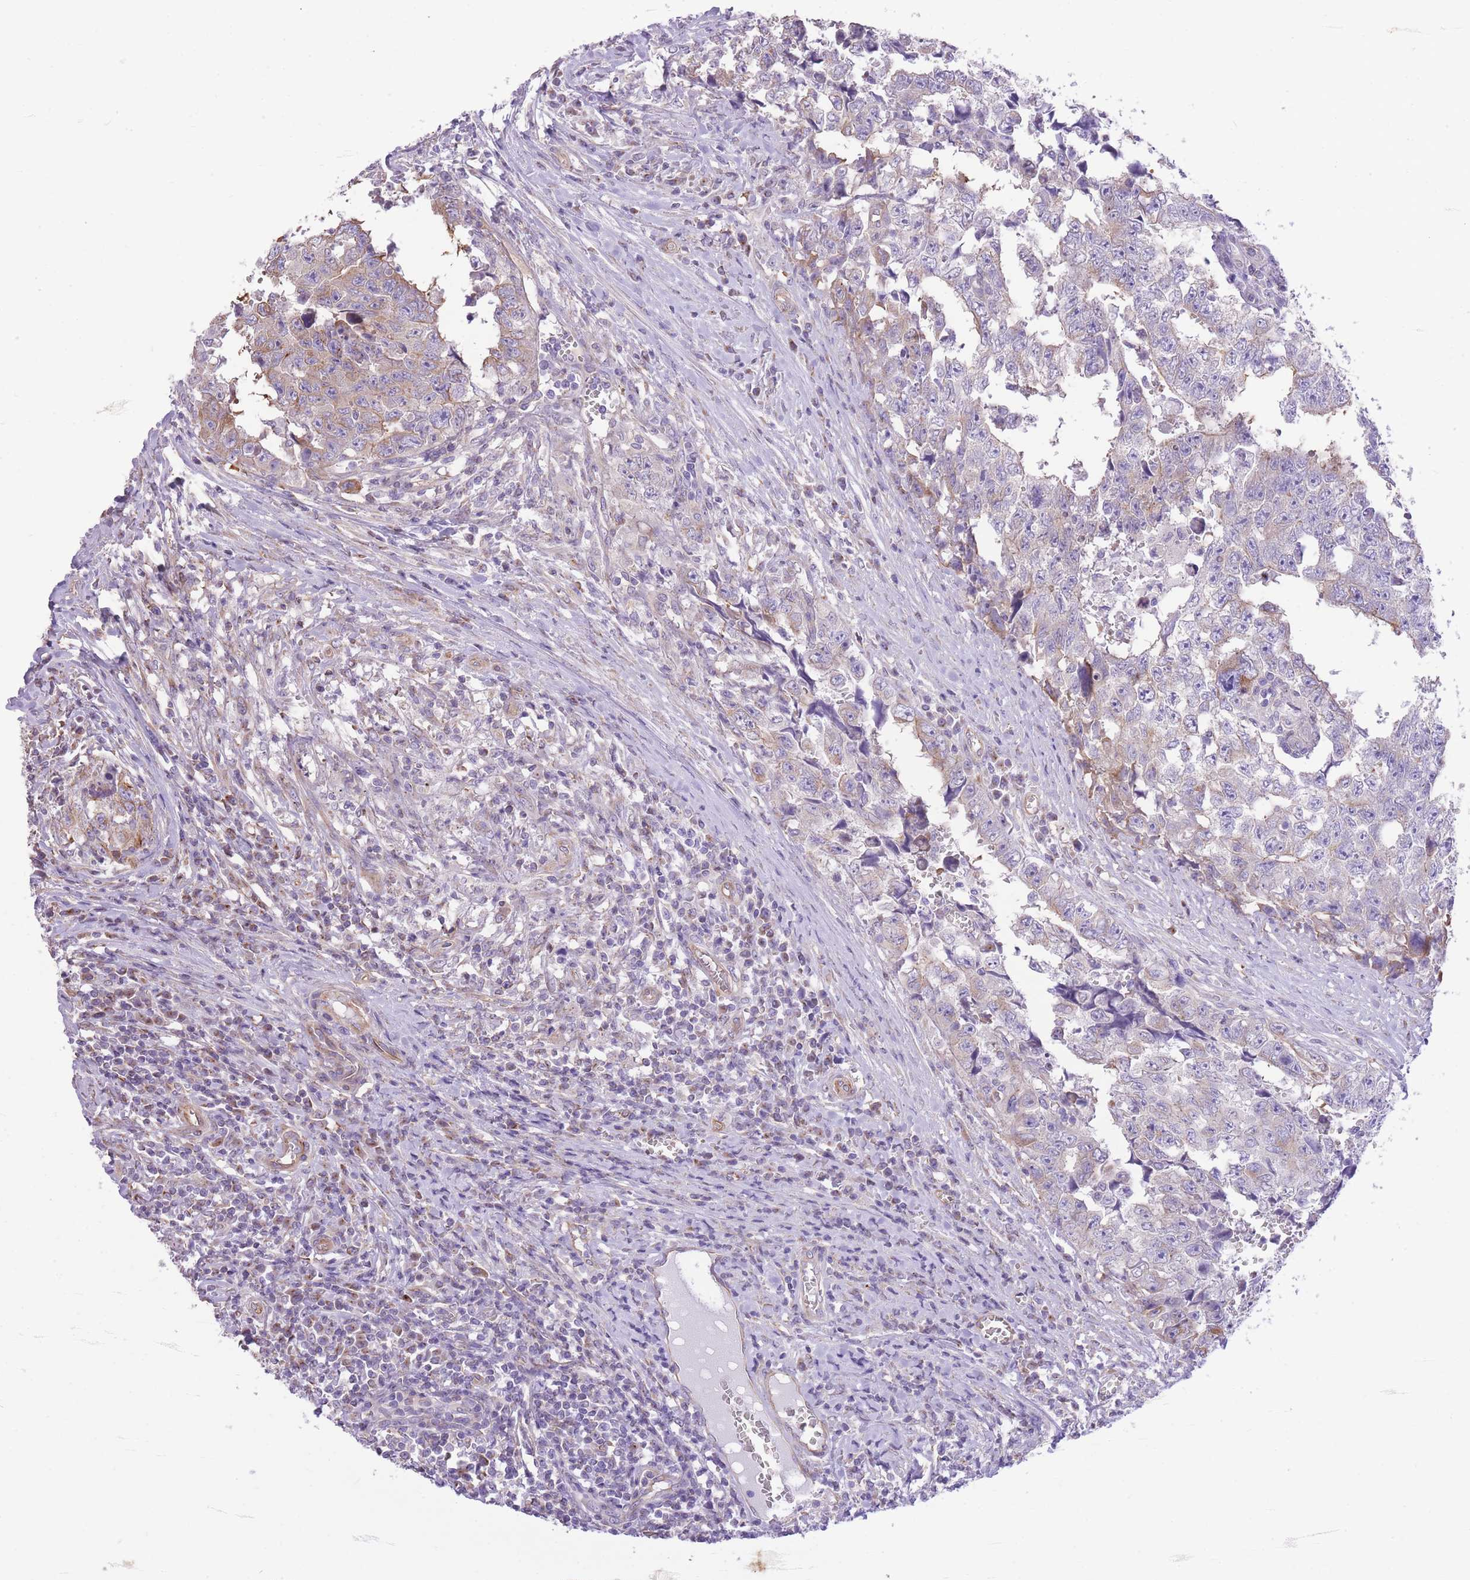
{"staining": {"intensity": "weak", "quantity": "<25%", "location": "cytoplasmic/membranous"}, "tissue": "testis cancer", "cell_type": "Tumor cells", "image_type": "cancer", "snomed": [{"axis": "morphology", "description": "Carcinoma, Embryonal, NOS"}, {"axis": "topography", "description": "Testis"}], "caption": "Photomicrograph shows no protein expression in tumor cells of embryonal carcinoma (testis) tissue.", "gene": "RHOU", "patient": {"sex": "male", "age": 25}}